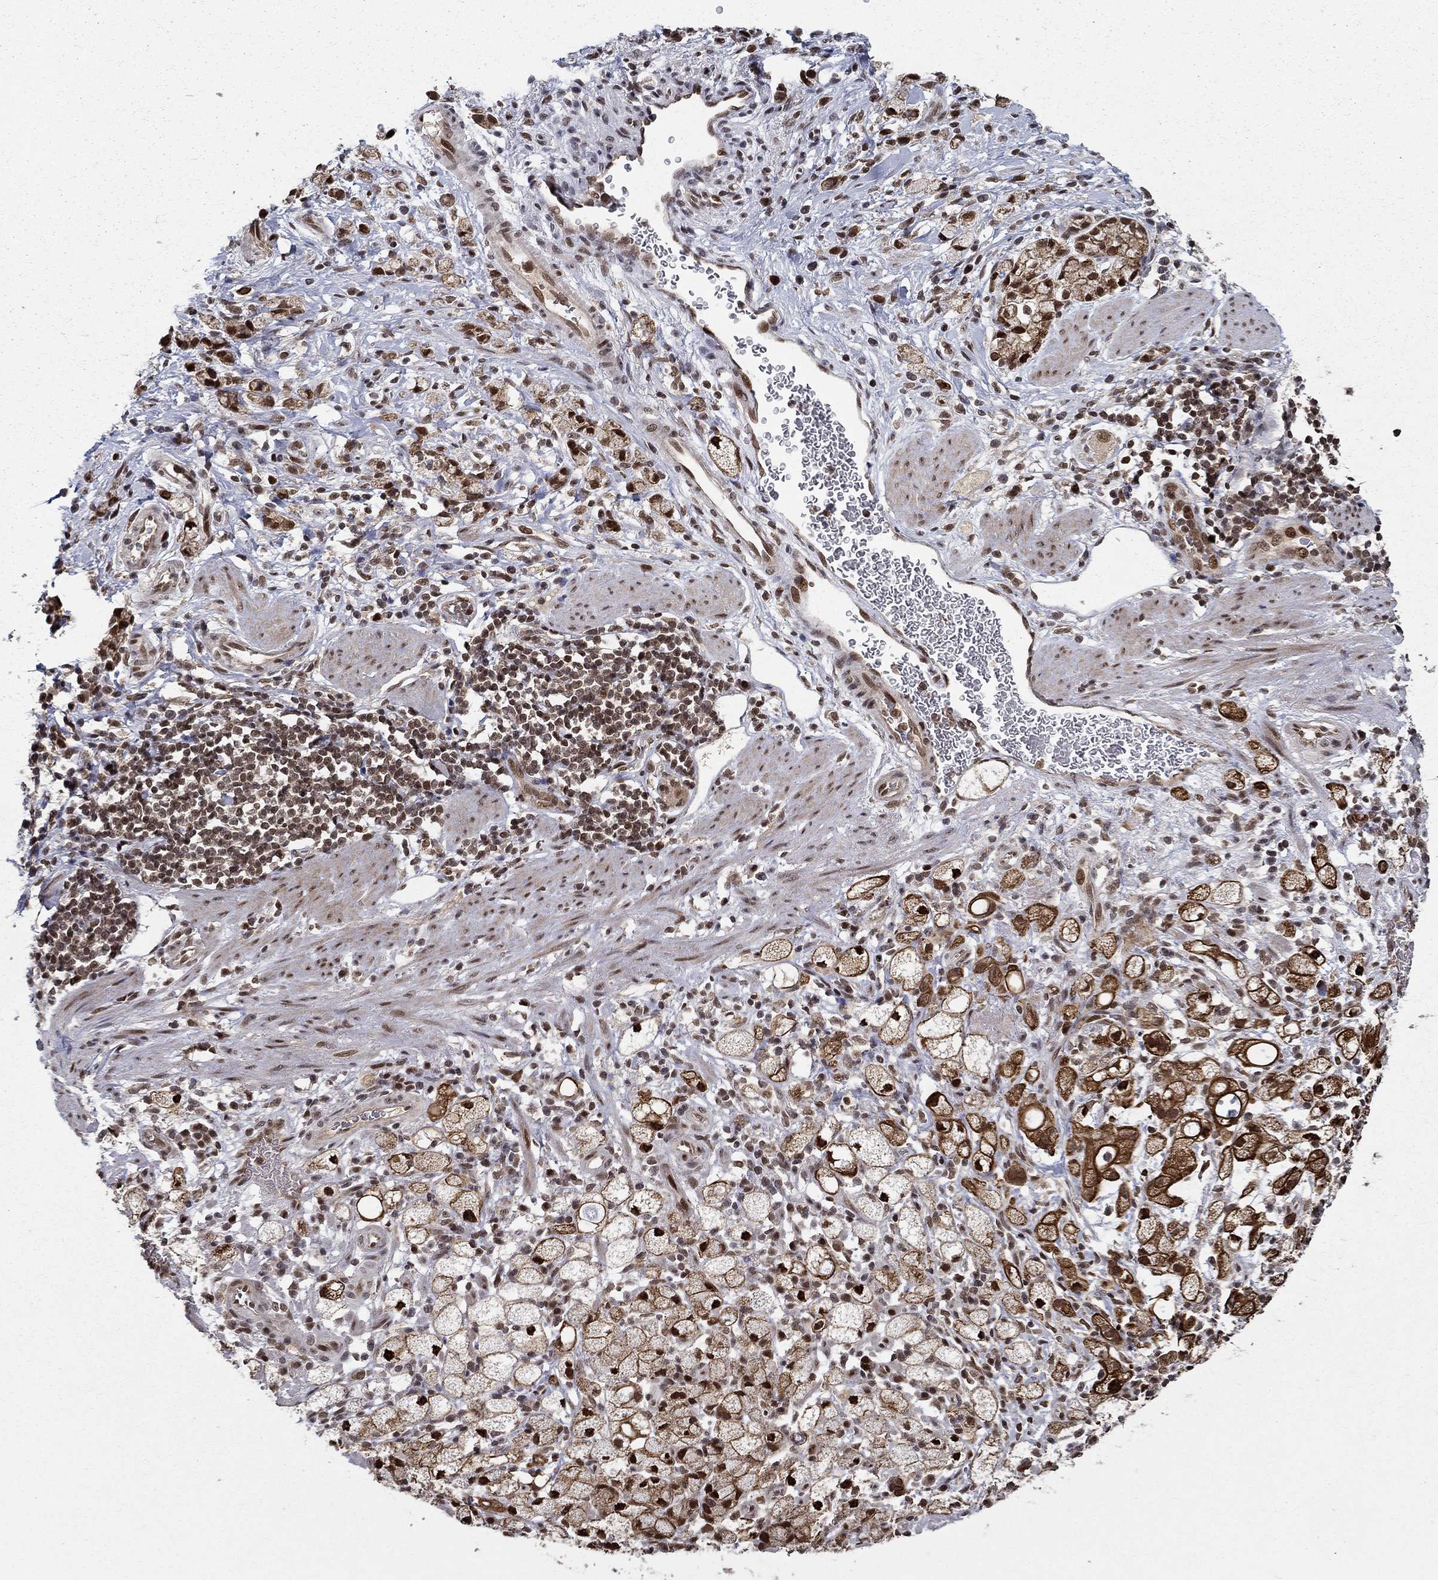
{"staining": {"intensity": "strong", "quantity": "25%-75%", "location": "cytoplasmic/membranous,nuclear"}, "tissue": "stomach cancer", "cell_type": "Tumor cells", "image_type": "cancer", "snomed": [{"axis": "morphology", "description": "Adenocarcinoma, NOS"}, {"axis": "topography", "description": "Stomach"}], "caption": "A histopathology image of human adenocarcinoma (stomach) stained for a protein demonstrates strong cytoplasmic/membranous and nuclear brown staining in tumor cells.", "gene": "CDCA7L", "patient": {"sex": "male", "age": 58}}